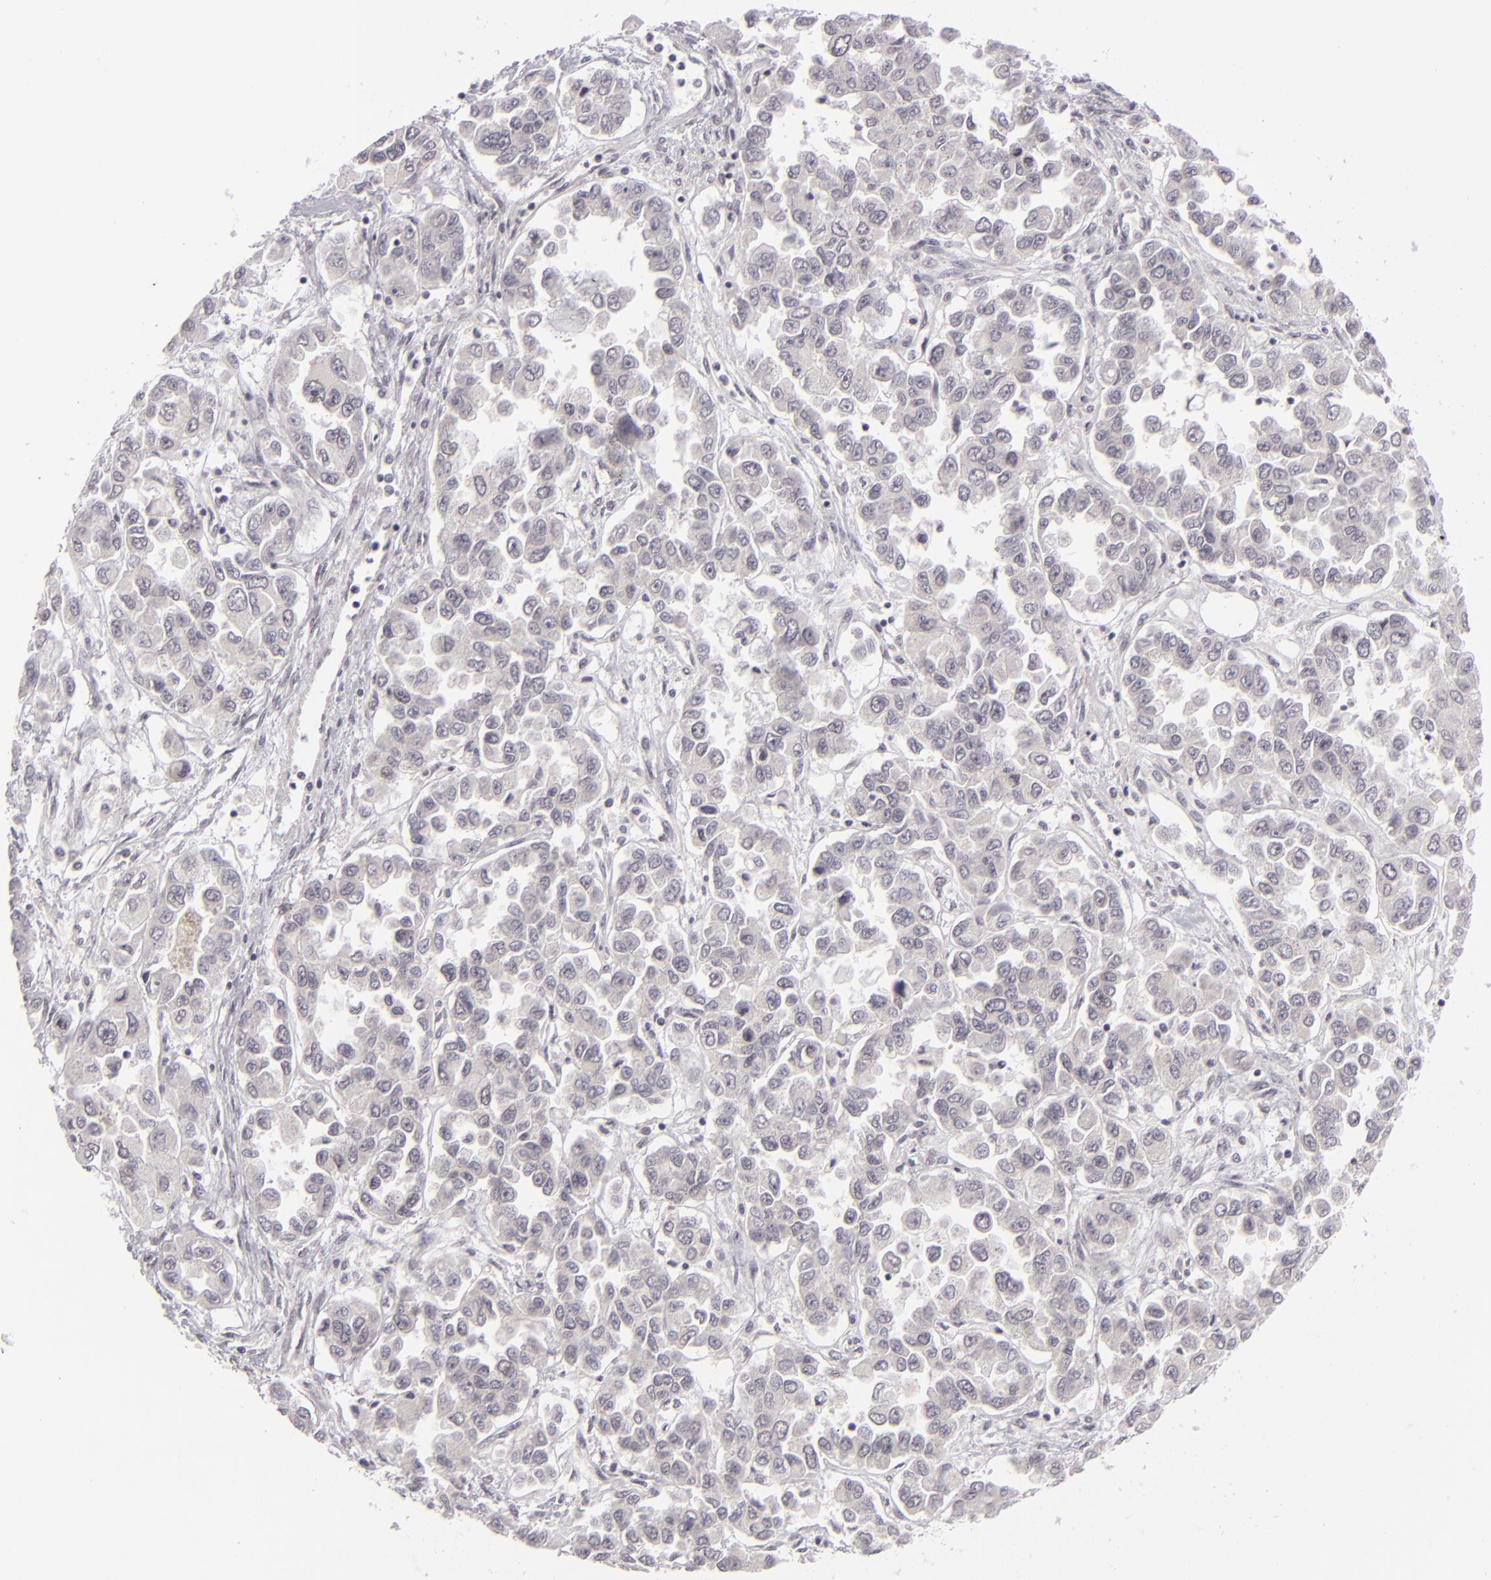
{"staining": {"intensity": "negative", "quantity": "none", "location": "none"}, "tissue": "ovarian cancer", "cell_type": "Tumor cells", "image_type": "cancer", "snomed": [{"axis": "morphology", "description": "Cystadenocarcinoma, serous, NOS"}, {"axis": "topography", "description": "Ovary"}], "caption": "Human ovarian cancer stained for a protein using IHC shows no positivity in tumor cells.", "gene": "DLG3", "patient": {"sex": "female", "age": 84}}